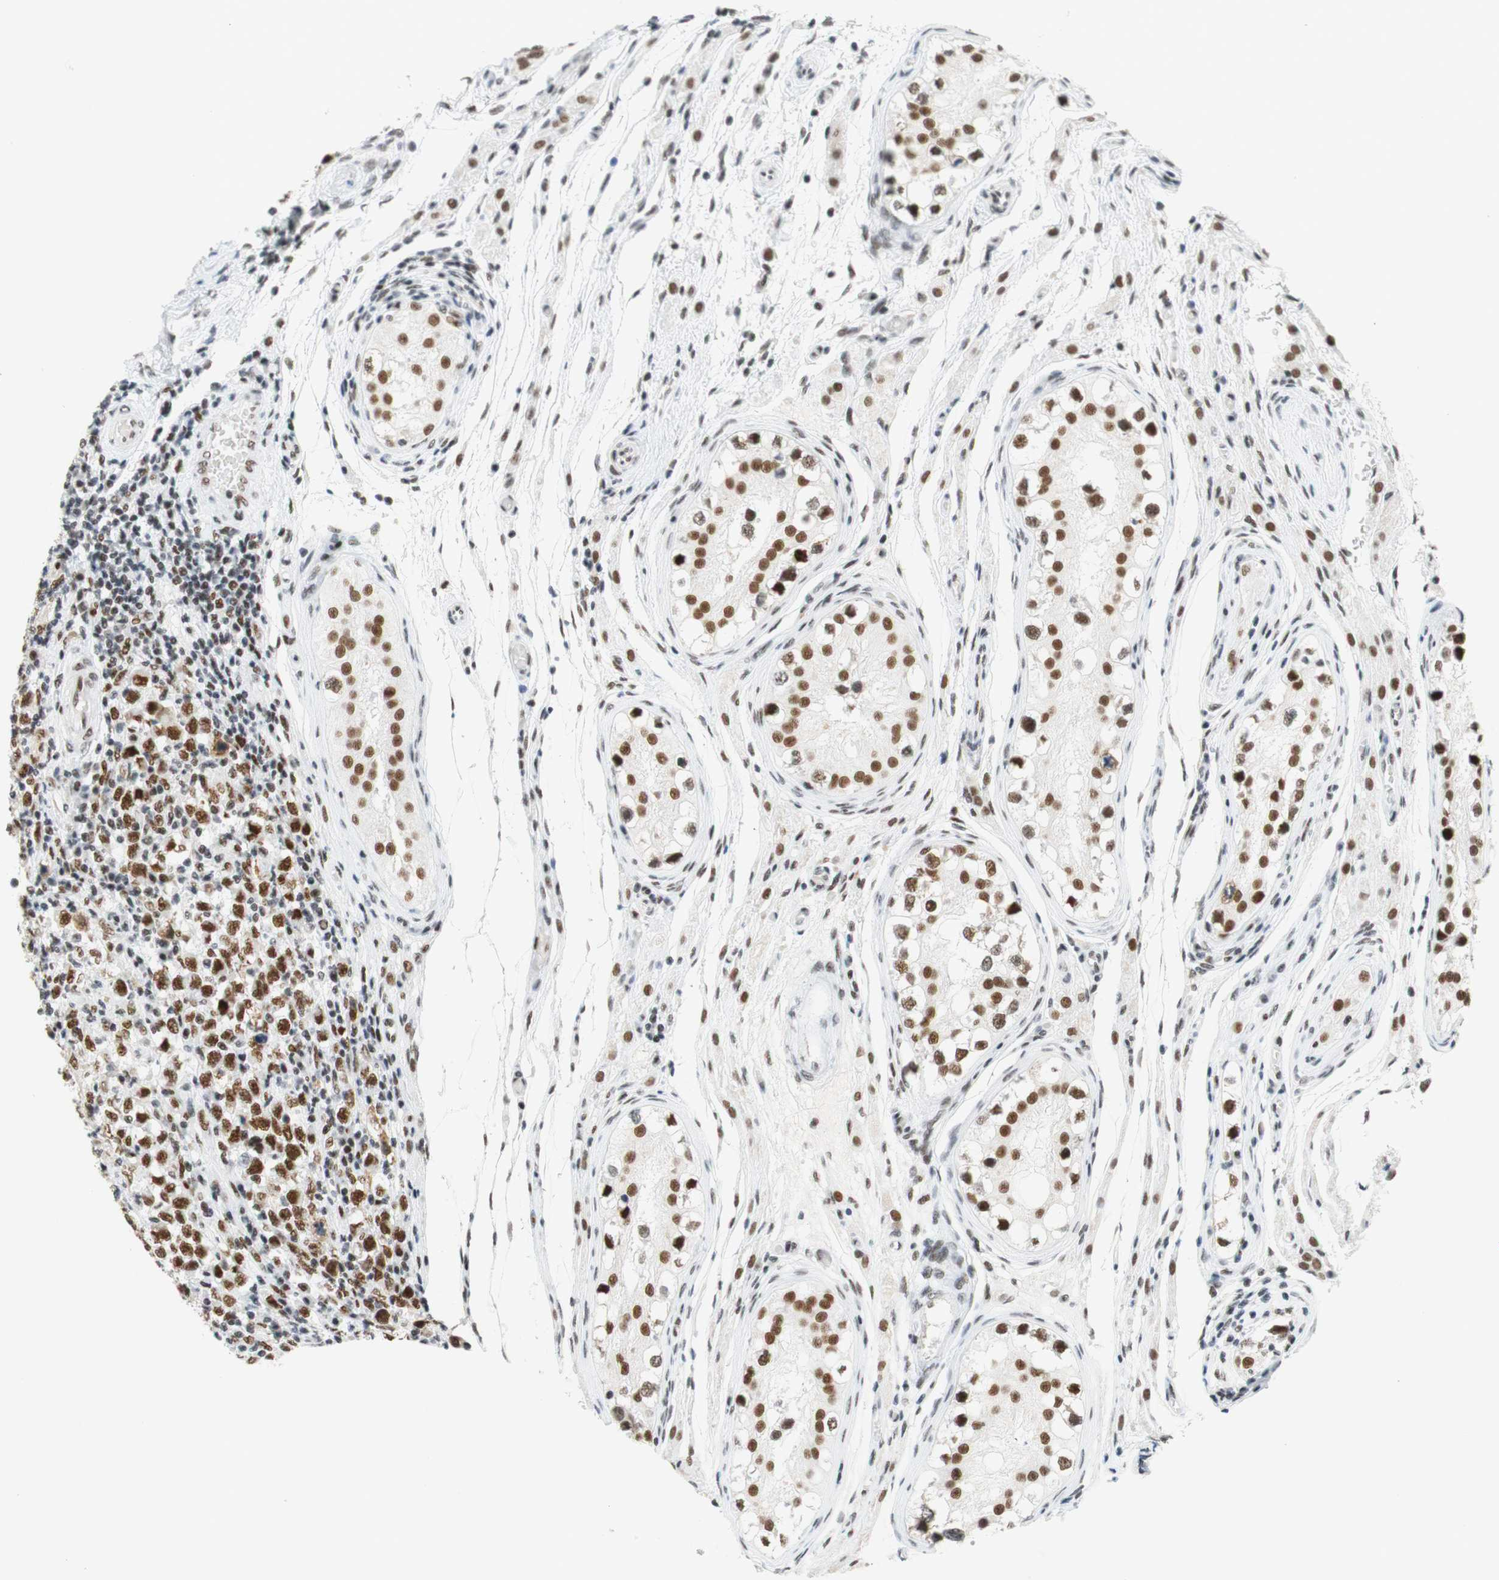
{"staining": {"intensity": "strong", "quantity": ">75%", "location": "nuclear"}, "tissue": "testis cancer", "cell_type": "Tumor cells", "image_type": "cancer", "snomed": [{"axis": "morphology", "description": "Carcinoma, Embryonal, NOS"}, {"axis": "topography", "description": "Testis"}], "caption": "A micrograph of human testis cancer stained for a protein shows strong nuclear brown staining in tumor cells. (Stains: DAB in brown, nuclei in blue, Microscopy: brightfield microscopy at high magnification).", "gene": "RNF20", "patient": {"sex": "male", "age": 21}}